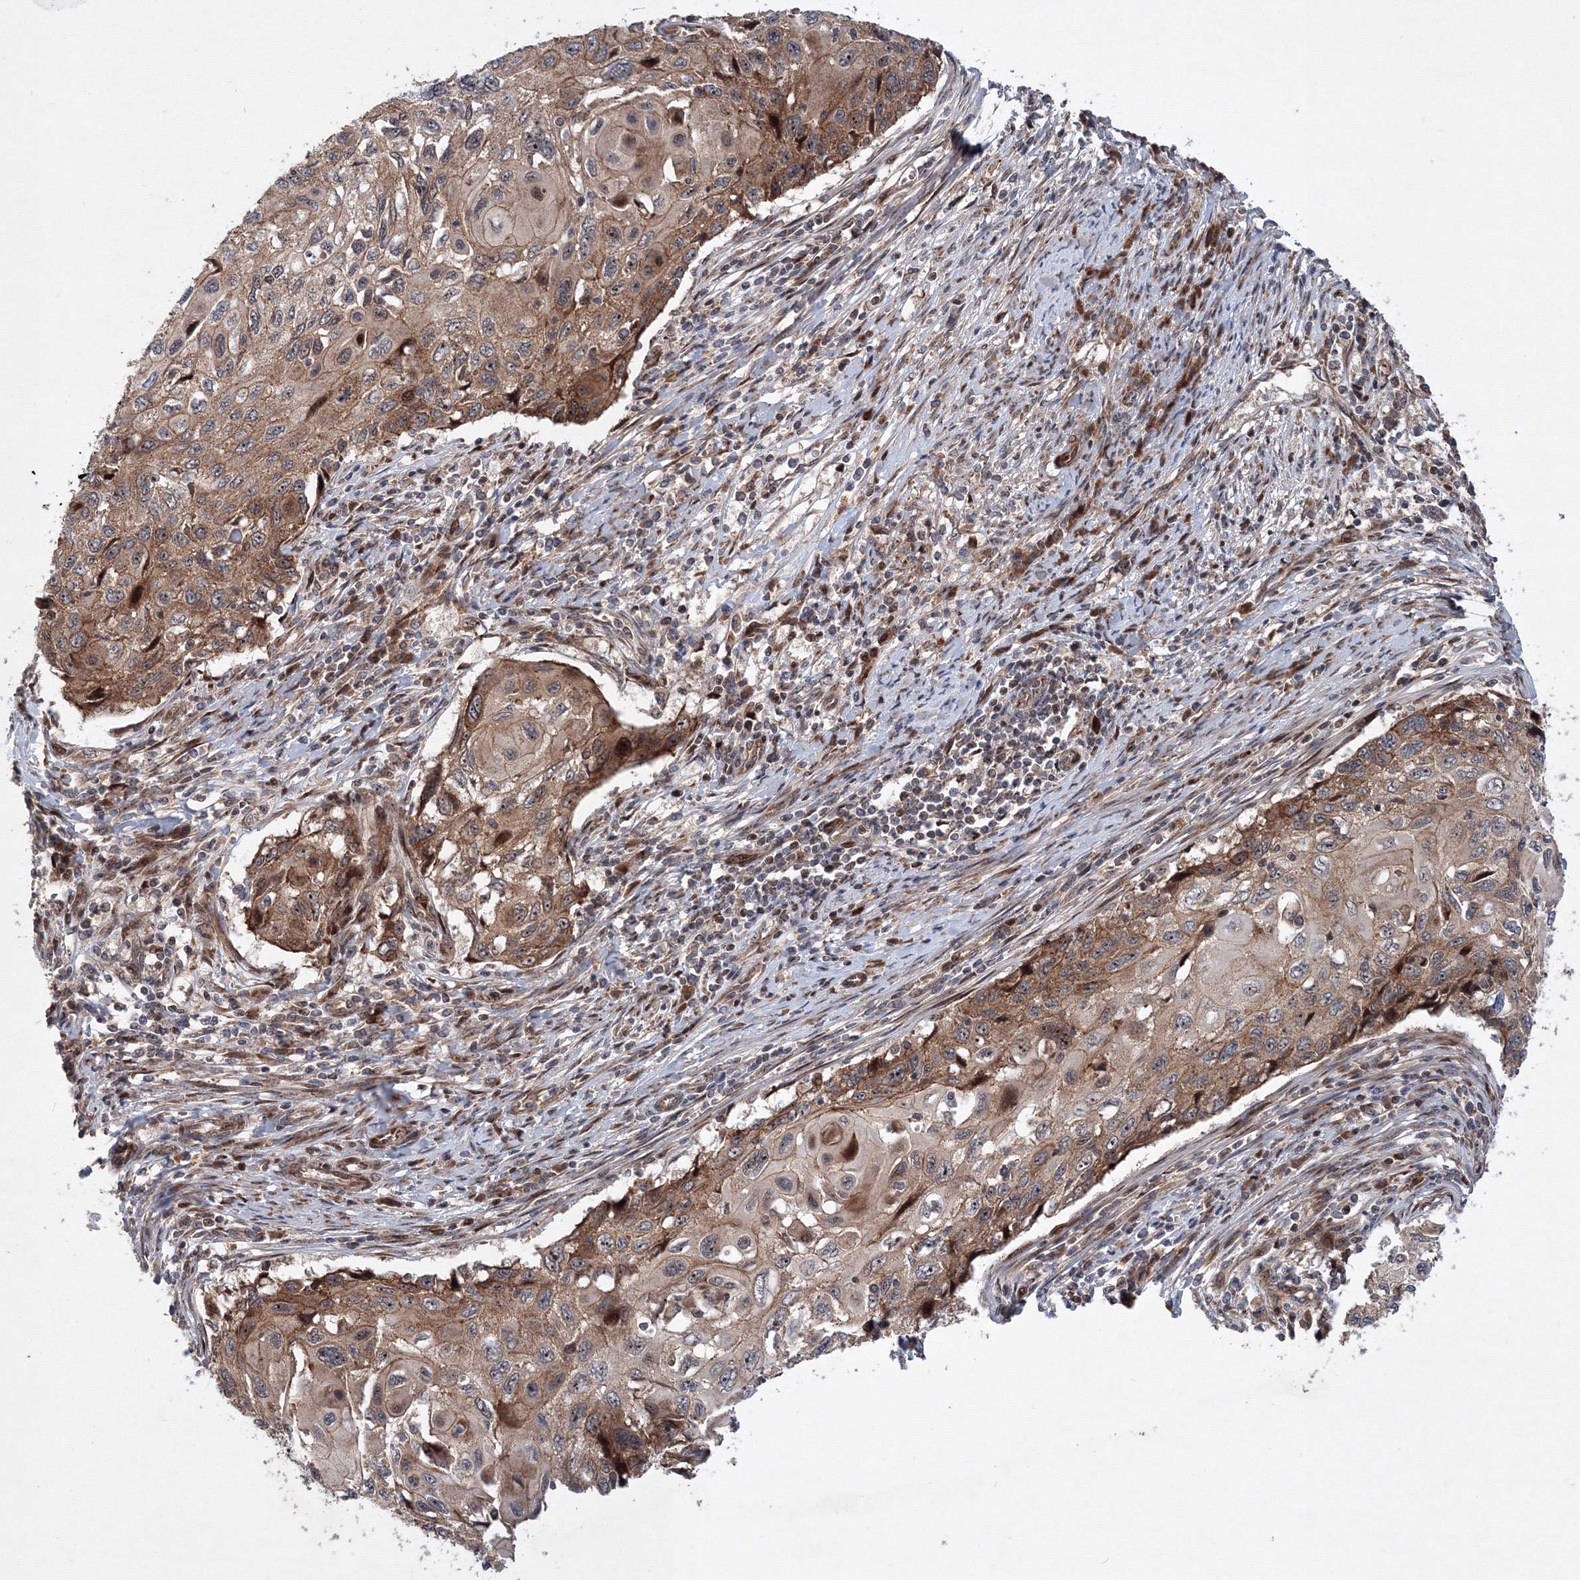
{"staining": {"intensity": "moderate", "quantity": ">75%", "location": "cytoplasmic/membranous"}, "tissue": "cervical cancer", "cell_type": "Tumor cells", "image_type": "cancer", "snomed": [{"axis": "morphology", "description": "Squamous cell carcinoma, NOS"}, {"axis": "topography", "description": "Cervix"}], "caption": "Cervical cancer (squamous cell carcinoma) stained with DAB (3,3'-diaminobenzidine) immunohistochemistry (IHC) shows medium levels of moderate cytoplasmic/membranous staining in approximately >75% of tumor cells.", "gene": "ANKAR", "patient": {"sex": "female", "age": 70}}